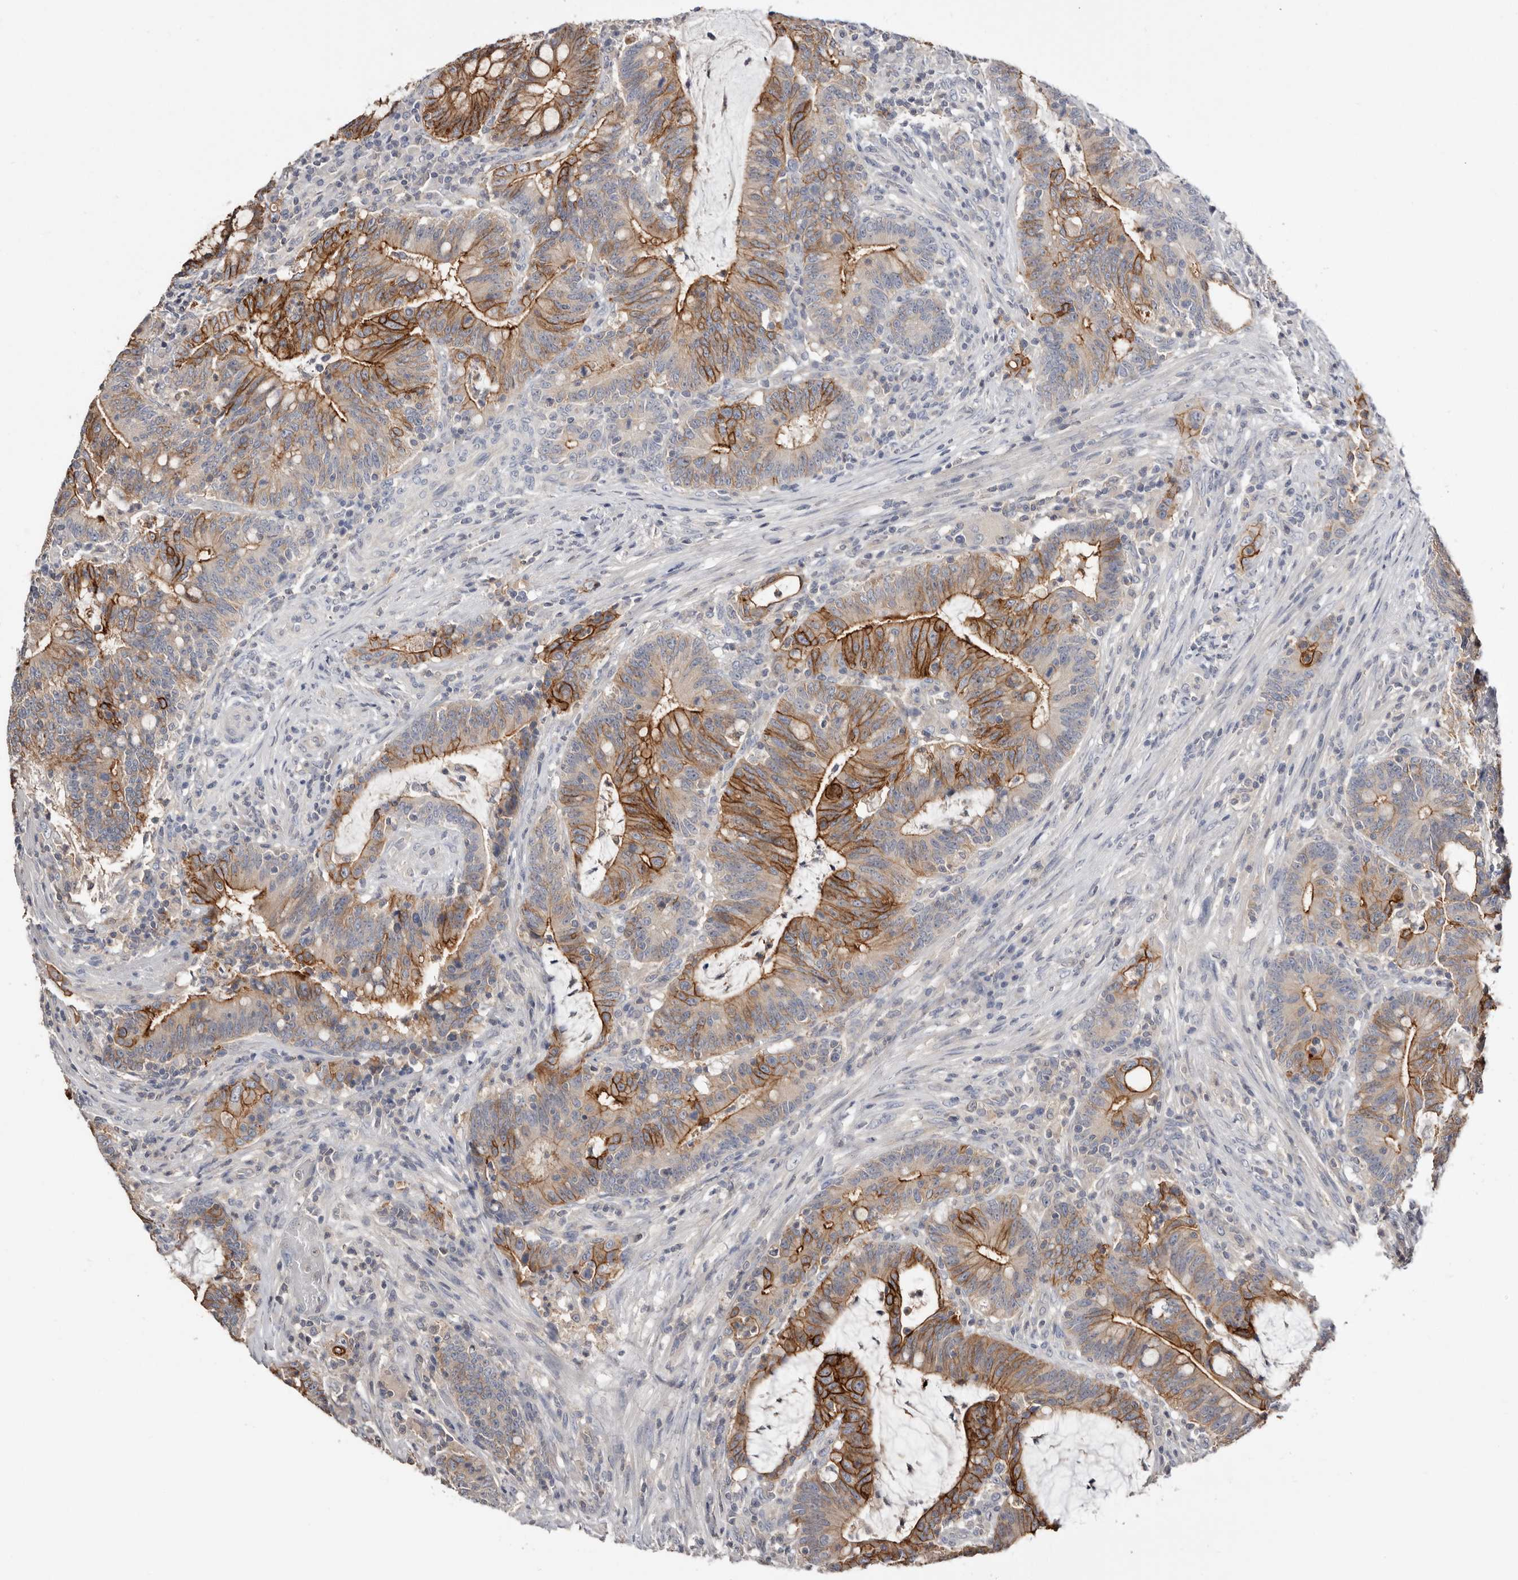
{"staining": {"intensity": "strong", "quantity": "25%-75%", "location": "cytoplasmic/membranous"}, "tissue": "colorectal cancer", "cell_type": "Tumor cells", "image_type": "cancer", "snomed": [{"axis": "morphology", "description": "Adenocarcinoma, NOS"}, {"axis": "topography", "description": "Colon"}], "caption": "Protein expression by immunohistochemistry demonstrates strong cytoplasmic/membranous expression in about 25%-75% of tumor cells in adenocarcinoma (colorectal). The protein of interest is stained brown, and the nuclei are stained in blue (DAB (3,3'-diaminobenzidine) IHC with brightfield microscopy, high magnification).", "gene": "S100A14", "patient": {"sex": "female", "age": 66}}